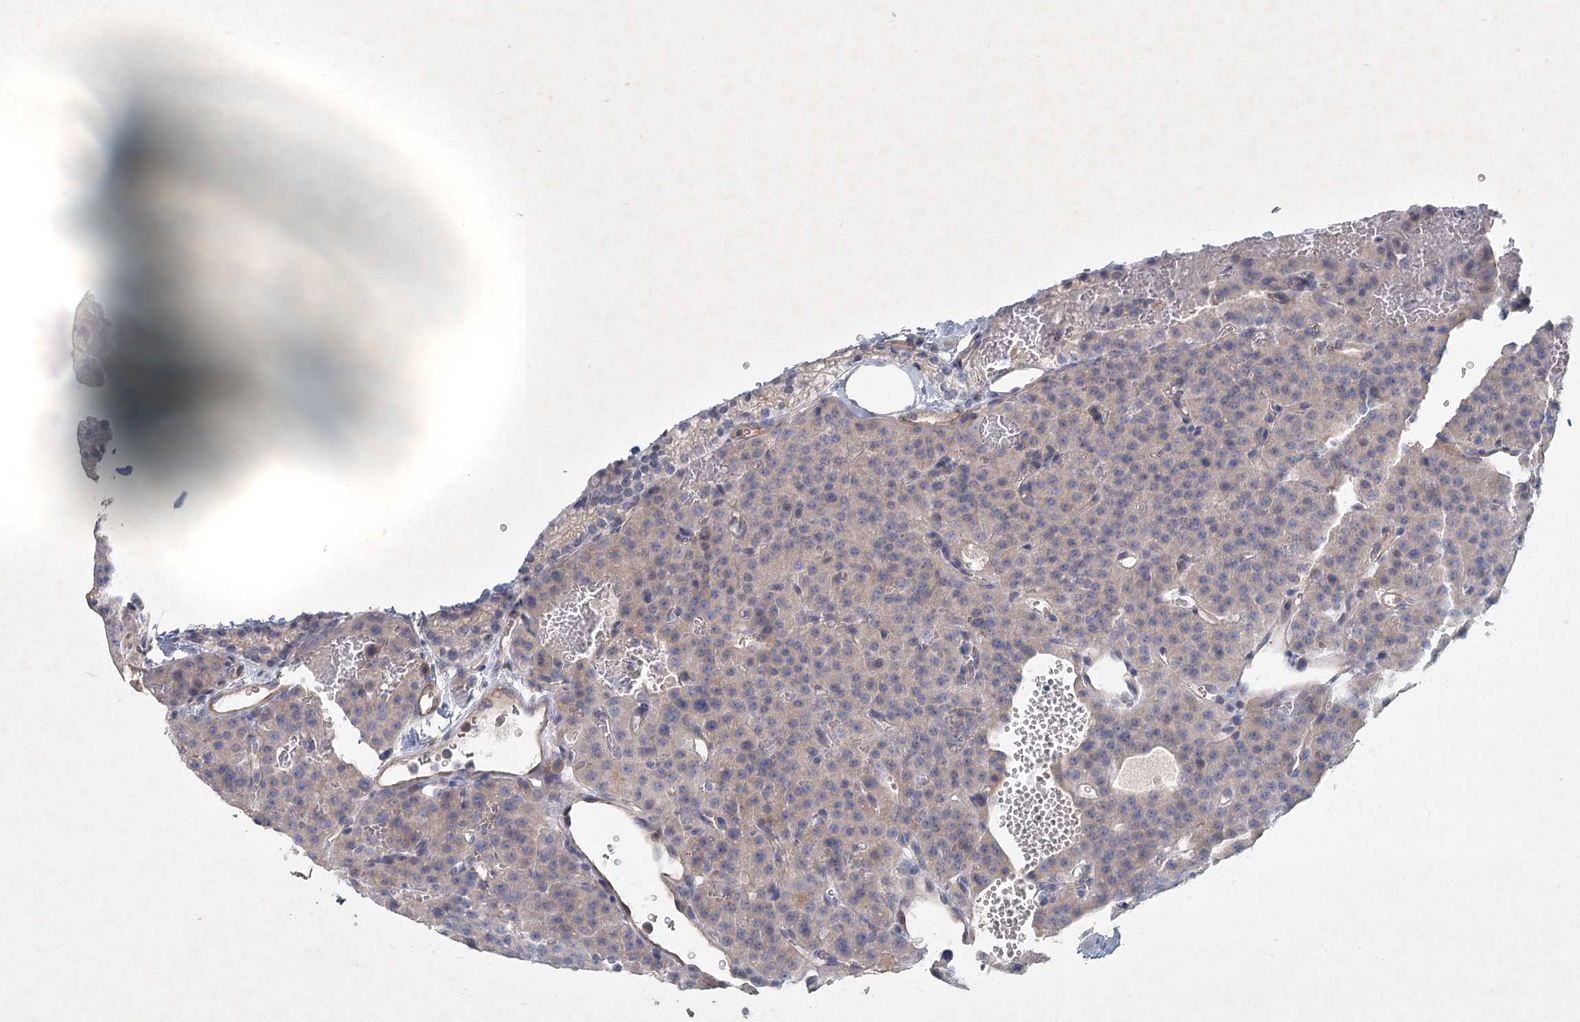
{"staining": {"intensity": "weak", "quantity": "25%-75%", "location": "cytoplasmic/membranous"}, "tissue": "parathyroid gland", "cell_type": "Glandular cells", "image_type": "normal", "snomed": [{"axis": "morphology", "description": "Normal tissue, NOS"}, {"axis": "morphology", "description": "Adenoma, NOS"}, {"axis": "topography", "description": "Parathyroid gland"}], "caption": "Human parathyroid gland stained for a protein (brown) displays weak cytoplasmic/membranous positive staining in about 25%-75% of glandular cells.", "gene": "DNMBP", "patient": {"sex": "female", "age": 81}}